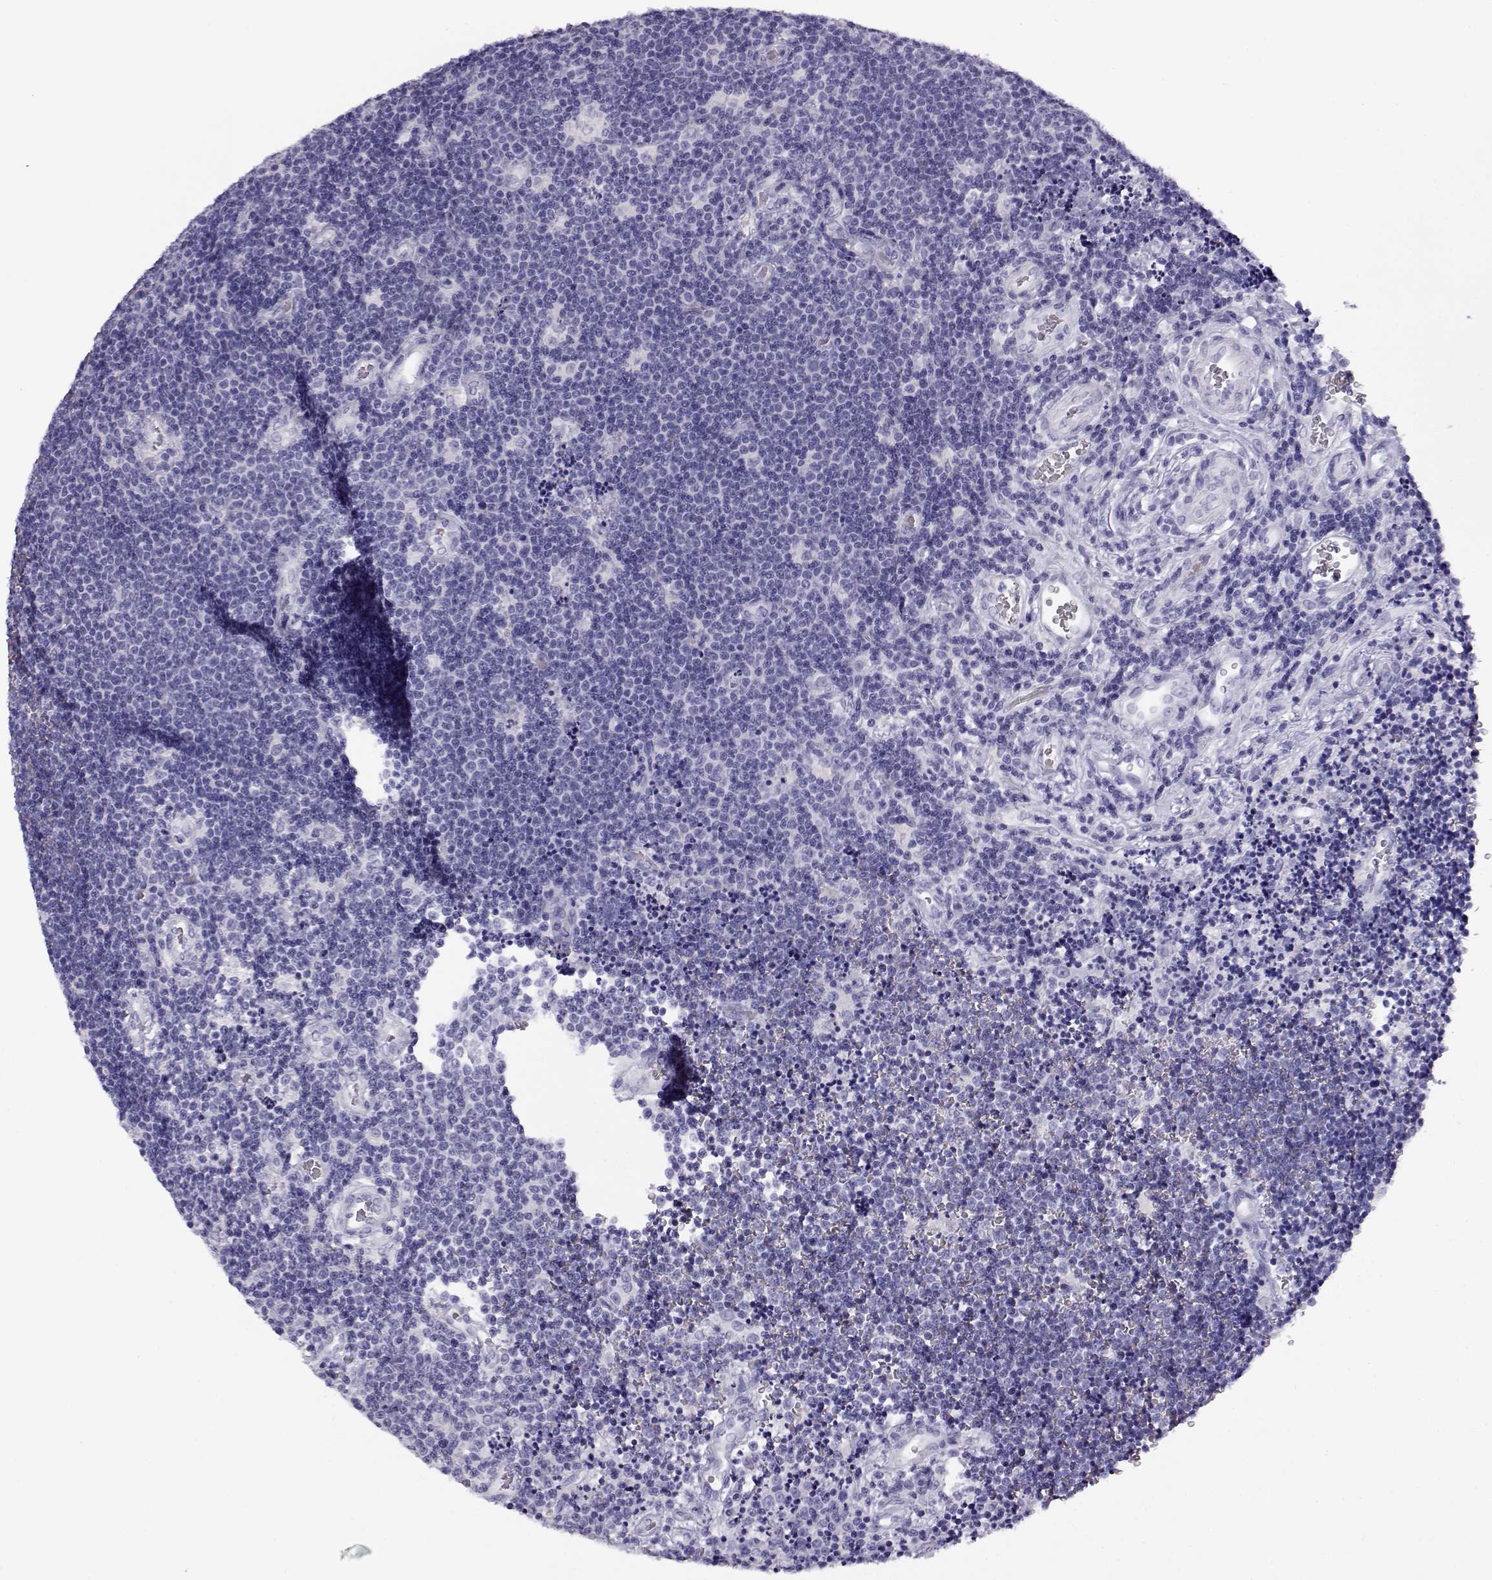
{"staining": {"intensity": "negative", "quantity": "none", "location": "none"}, "tissue": "lymphoma", "cell_type": "Tumor cells", "image_type": "cancer", "snomed": [{"axis": "morphology", "description": "Malignant lymphoma, non-Hodgkin's type, Low grade"}, {"axis": "topography", "description": "Brain"}], "caption": "An IHC micrograph of low-grade malignant lymphoma, non-Hodgkin's type is shown. There is no staining in tumor cells of low-grade malignant lymphoma, non-Hodgkin's type.", "gene": "CRX", "patient": {"sex": "female", "age": 66}}